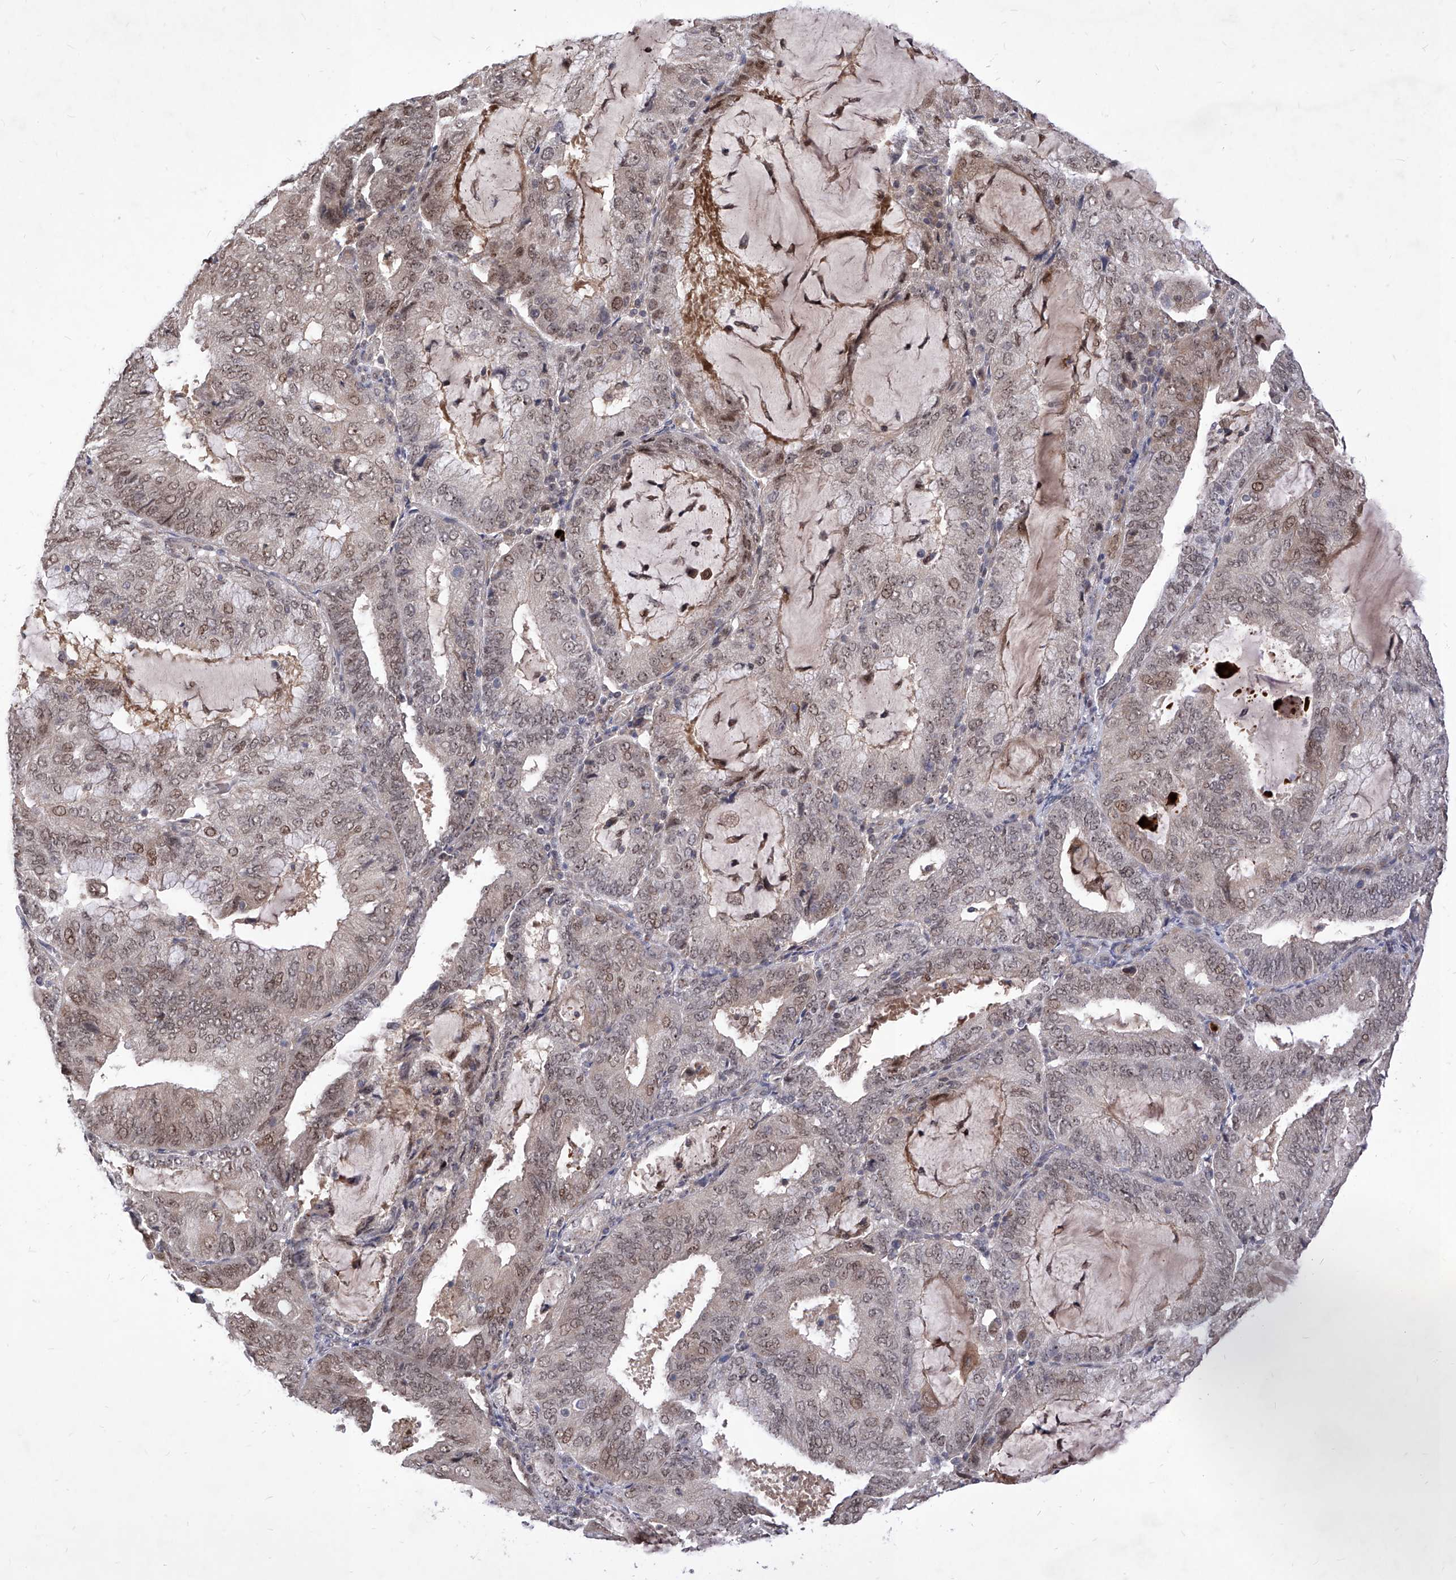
{"staining": {"intensity": "weak", "quantity": ">75%", "location": "nuclear"}, "tissue": "endometrial cancer", "cell_type": "Tumor cells", "image_type": "cancer", "snomed": [{"axis": "morphology", "description": "Adenocarcinoma, NOS"}, {"axis": "topography", "description": "Endometrium"}], "caption": "Tumor cells demonstrate weak nuclear expression in about >75% of cells in endometrial adenocarcinoma. (DAB = brown stain, brightfield microscopy at high magnification).", "gene": "LGR4", "patient": {"sex": "female", "age": 81}}